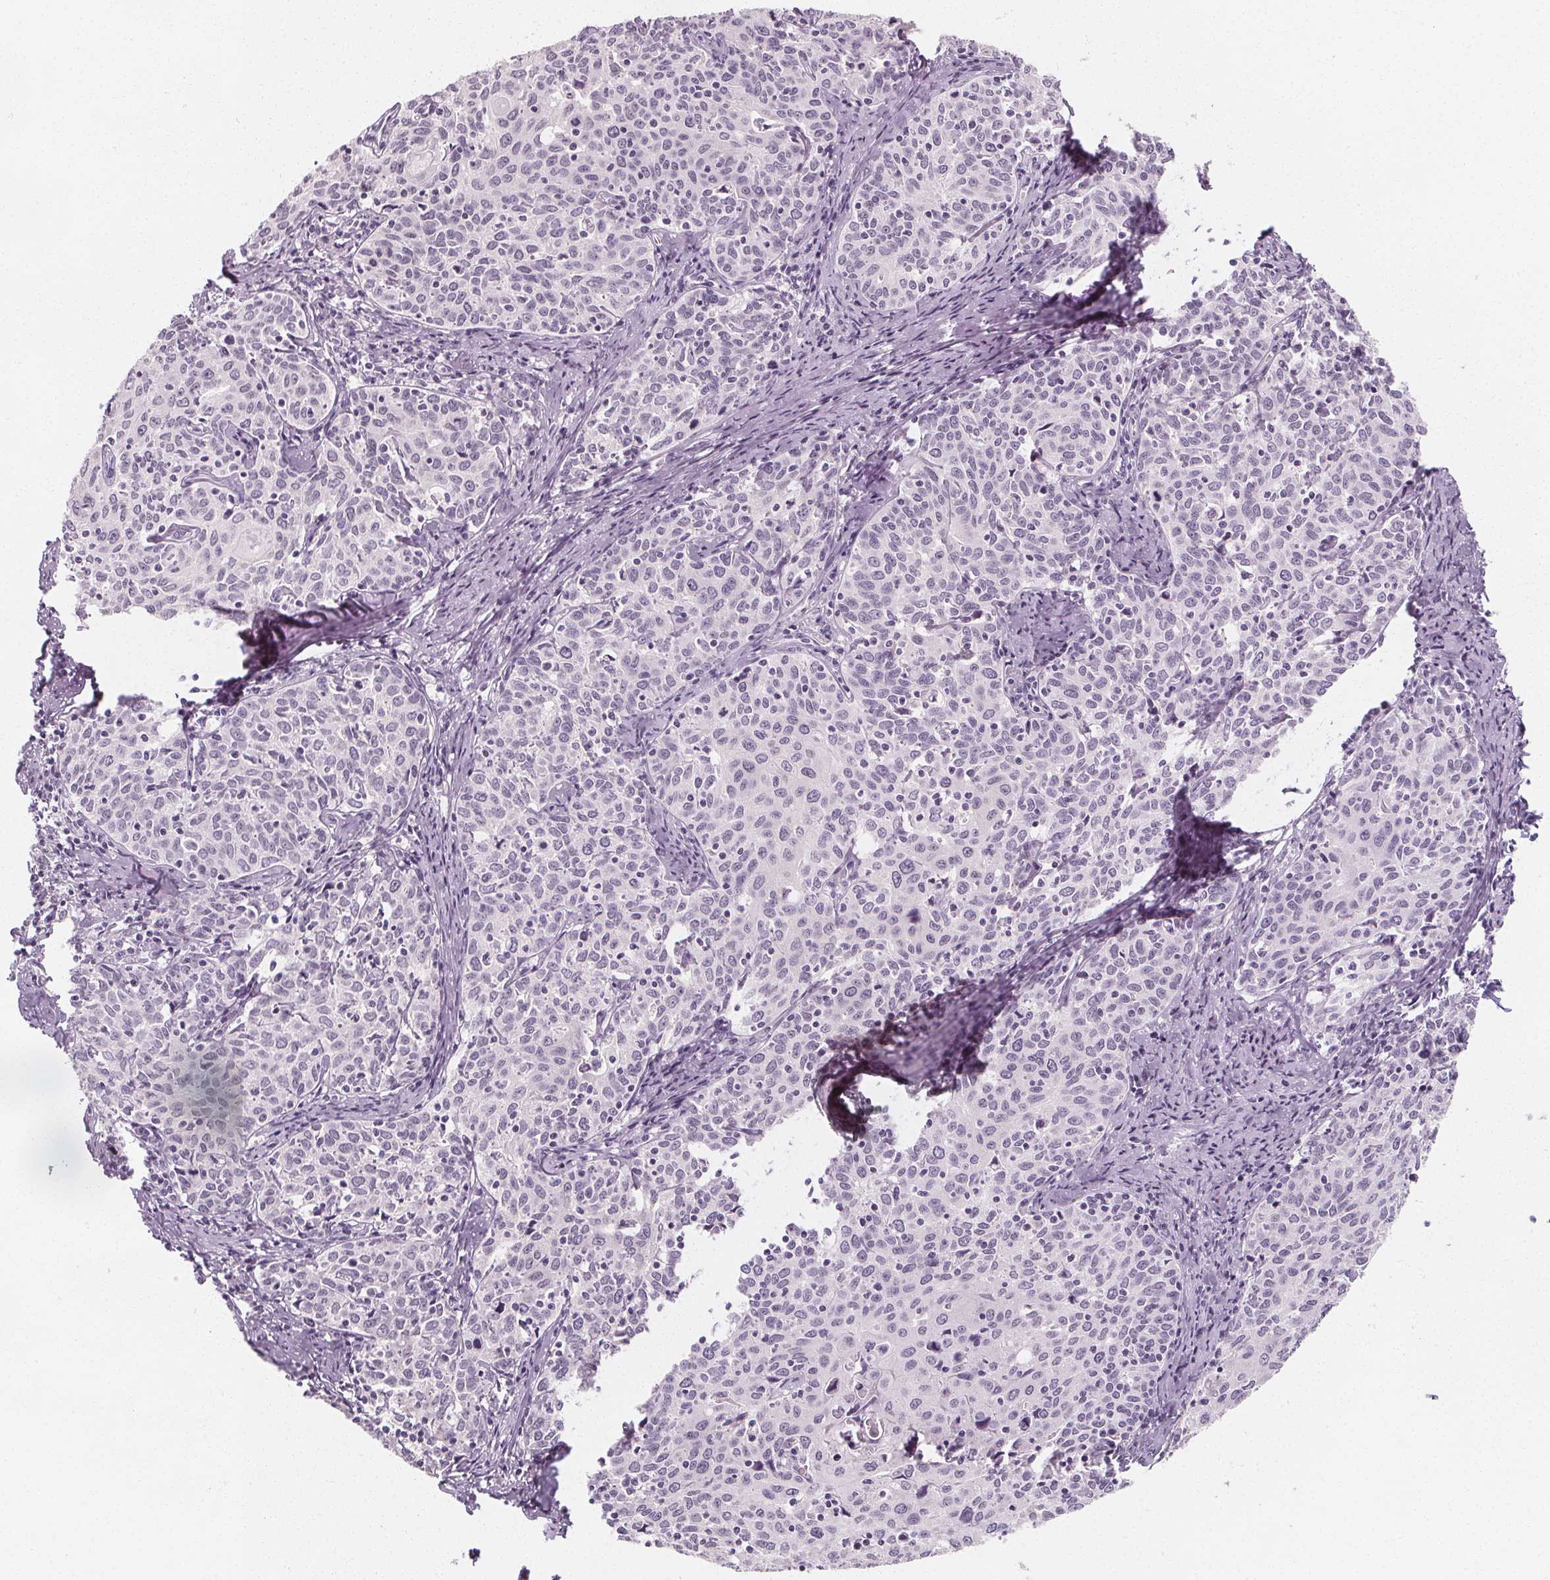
{"staining": {"intensity": "negative", "quantity": "none", "location": "none"}, "tissue": "cervical cancer", "cell_type": "Tumor cells", "image_type": "cancer", "snomed": [{"axis": "morphology", "description": "Squamous cell carcinoma, NOS"}, {"axis": "topography", "description": "Cervix"}], "caption": "Tumor cells show no significant expression in cervical squamous cell carcinoma.", "gene": "DBX2", "patient": {"sex": "female", "age": 62}}